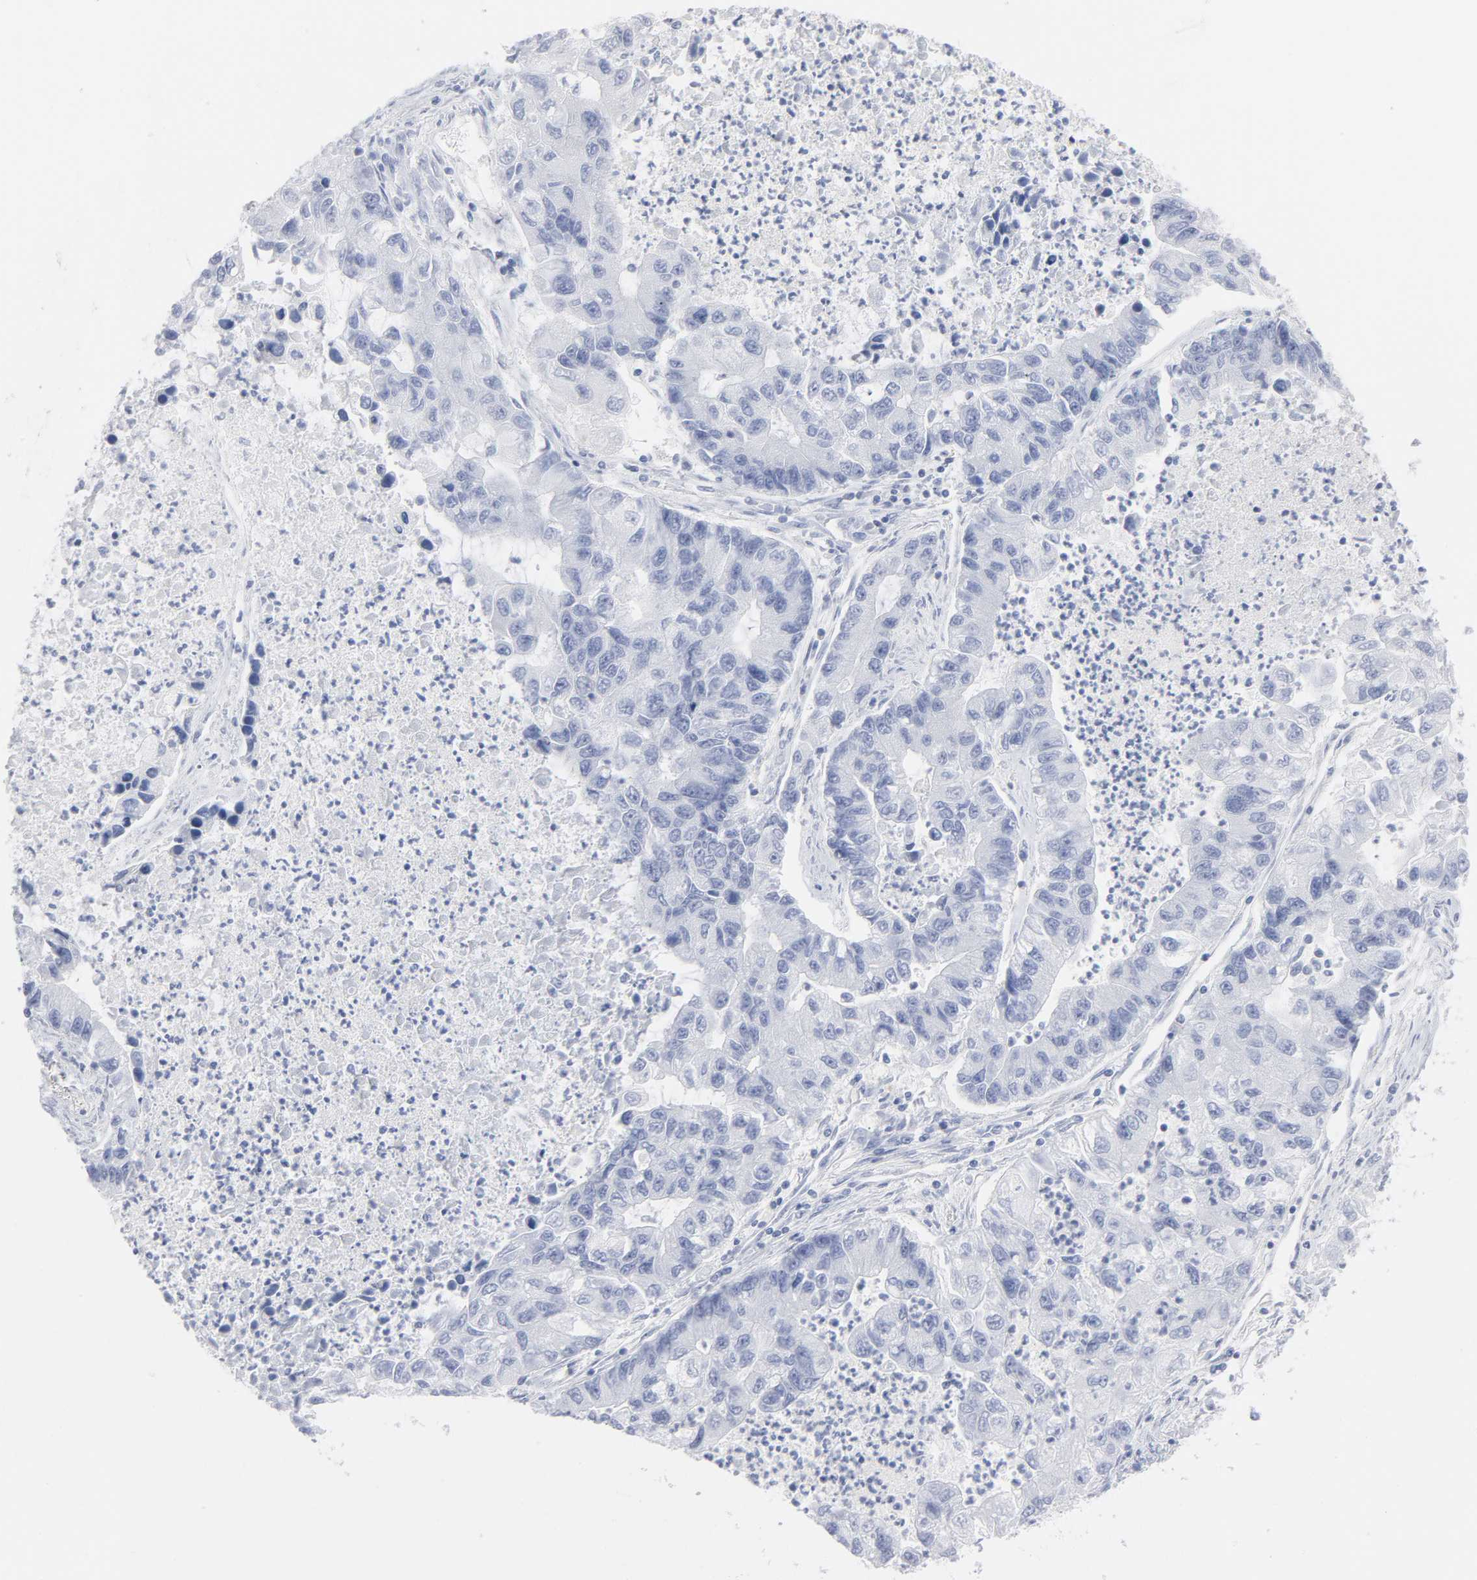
{"staining": {"intensity": "negative", "quantity": "none", "location": "none"}, "tissue": "lung cancer", "cell_type": "Tumor cells", "image_type": "cancer", "snomed": [{"axis": "morphology", "description": "Adenocarcinoma, NOS"}, {"axis": "topography", "description": "Lung"}], "caption": "IHC of lung cancer demonstrates no expression in tumor cells.", "gene": "P2RY8", "patient": {"sex": "female", "age": 51}}